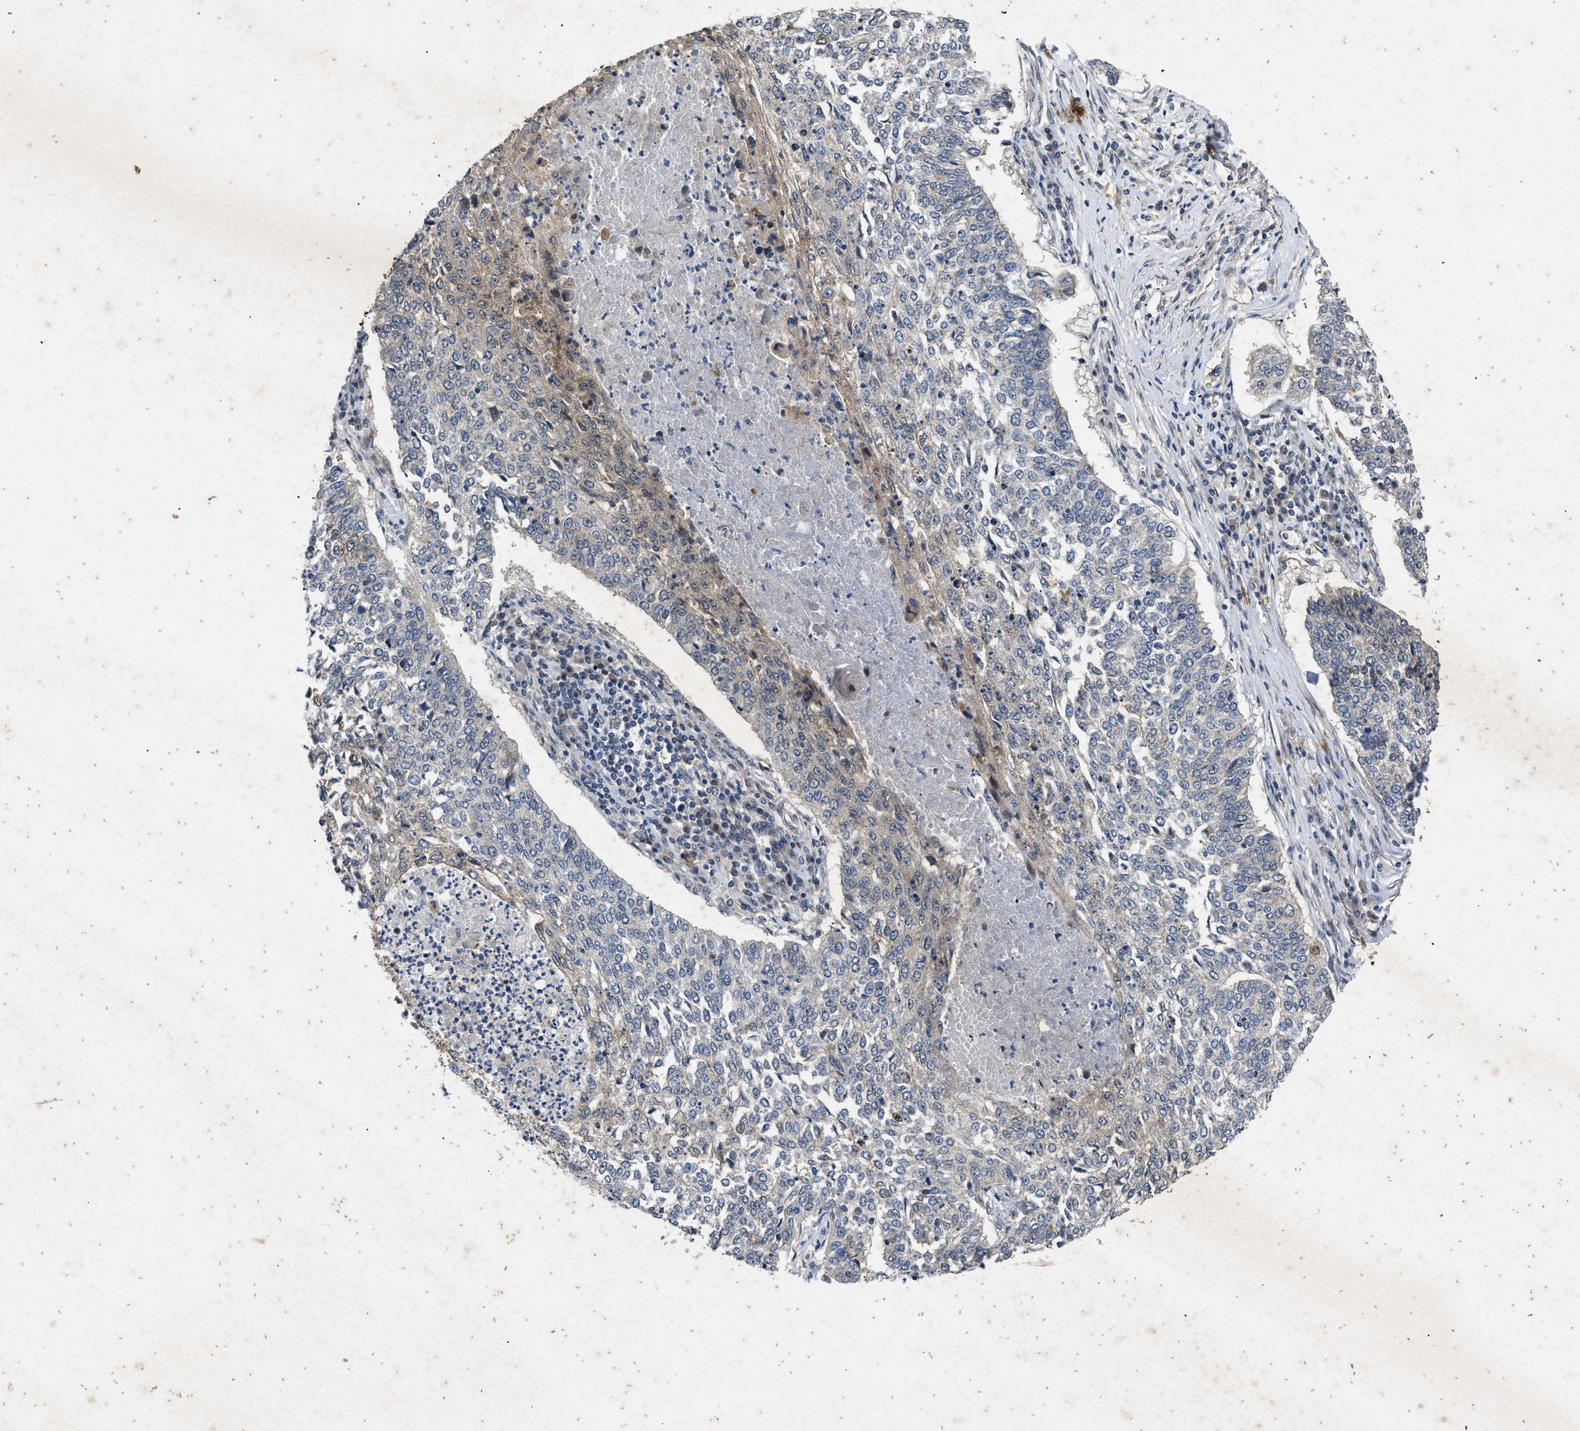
{"staining": {"intensity": "negative", "quantity": "none", "location": "none"}, "tissue": "lung cancer", "cell_type": "Tumor cells", "image_type": "cancer", "snomed": [{"axis": "morphology", "description": "Normal tissue, NOS"}, {"axis": "morphology", "description": "Squamous cell carcinoma, NOS"}, {"axis": "topography", "description": "Cartilage tissue"}, {"axis": "topography", "description": "Bronchus"}, {"axis": "topography", "description": "Lung"}], "caption": "An immunohistochemistry micrograph of lung cancer is shown. There is no staining in tumor cells of lung cancer. The staining was performed using DAB (3,3'-diaminobenzidine) to visualize the protein expression in brown, while the nuclei were stained in blue with hematoxylin (Magnification: 20x).", "gene": "PRKG2", "patient": {"sex": "female", "age": 49}}